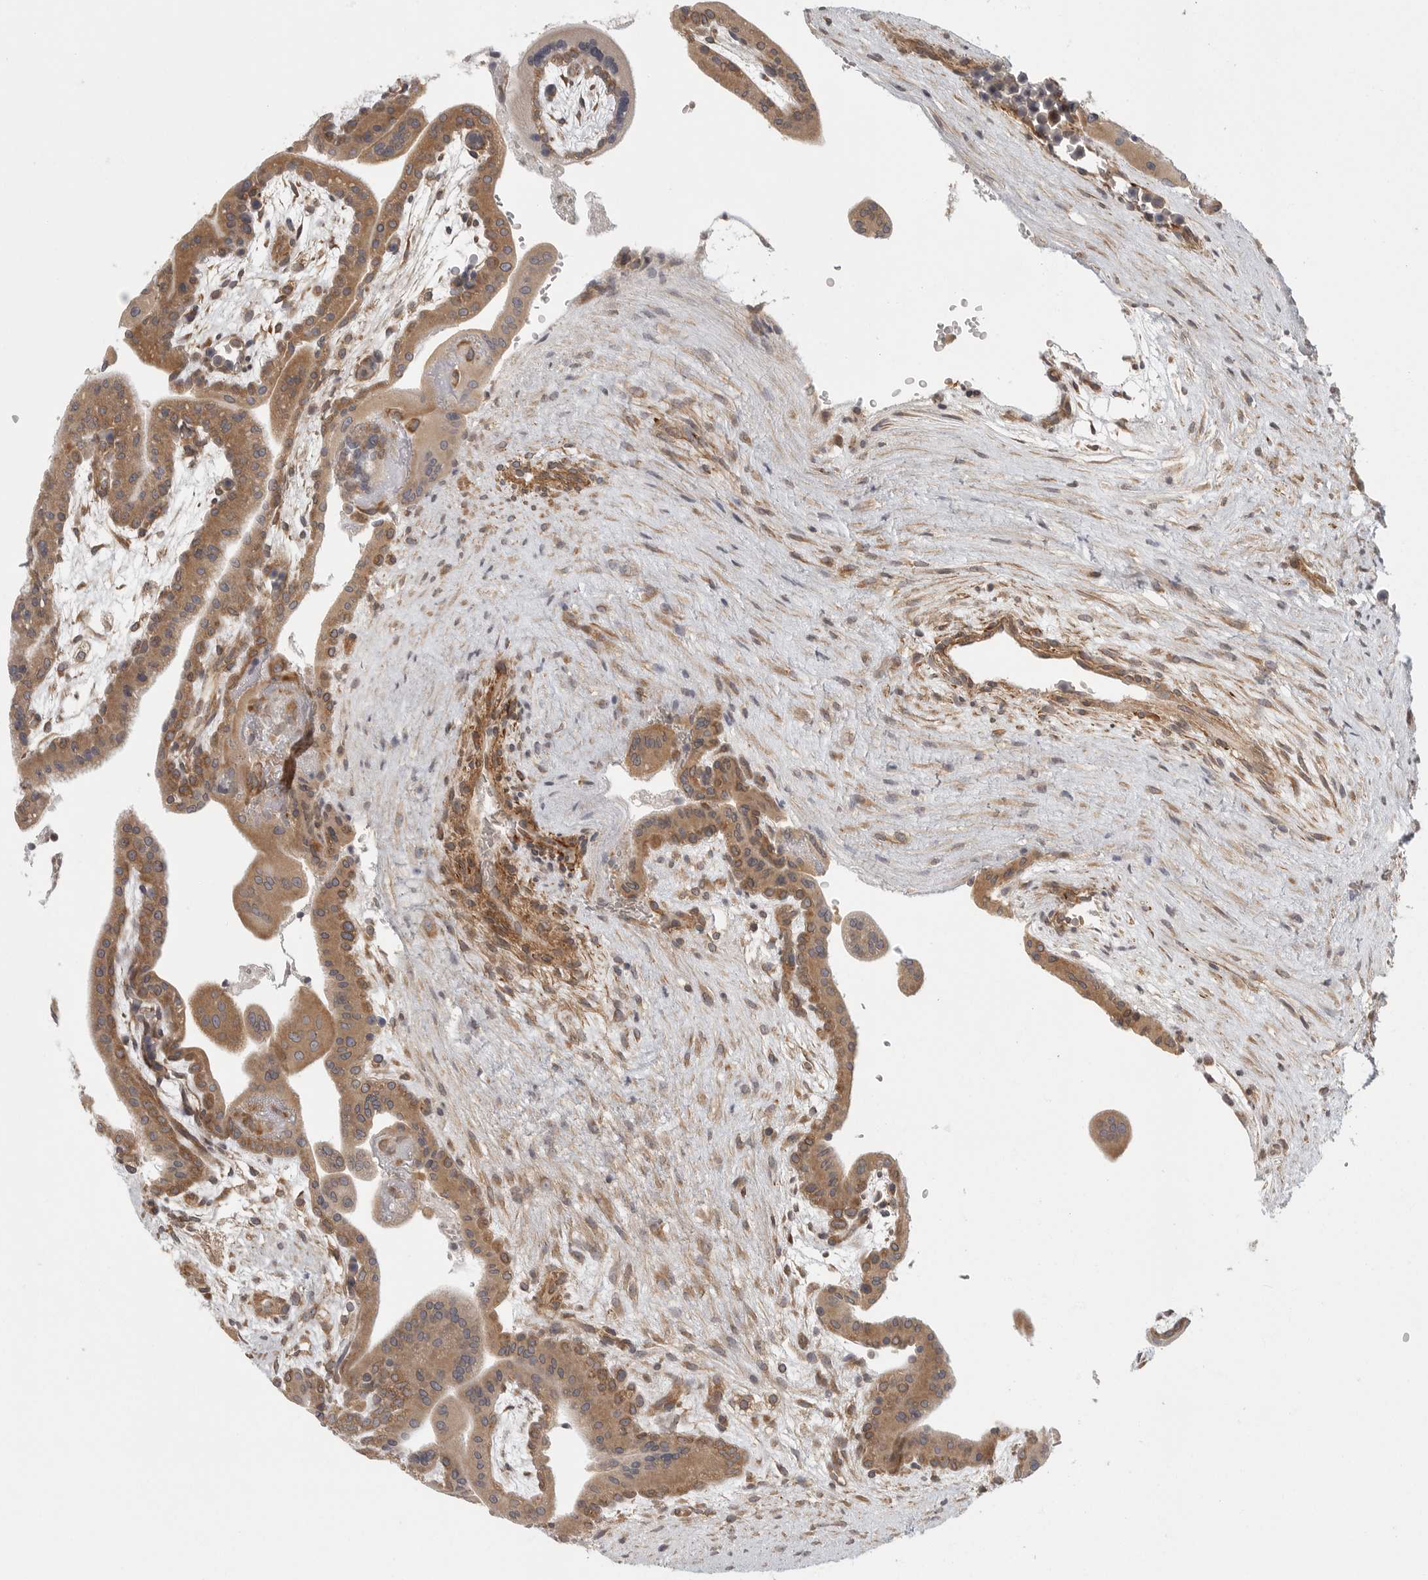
{"staining": {"intensity": "moderate", "quantity": ">75%", "location": "cytoplasmic/membranous"}, "tissue": "placenta", "cell_type": "Decidual cells", "image_type": "normal", "snomed": [{"axis": "morphology", "description": "Normal tissue, NOS"}, {"axis": "topography", "description": "Placenta"}], "caption": "High-power microscopy captured an immunohistochemistry (IHC) micrograph of normal placenta, revealing moderate cytoplasmic/membranous staining in about >75% of decidual cells. Using DAB (3,3'-diaminobenzidine) (brown) and hematoxylin (blue) stains, captured at high magnification using brightfield microscopy.", "gene": "CERS2", "patient": {"sex": "female", "age": 35}}